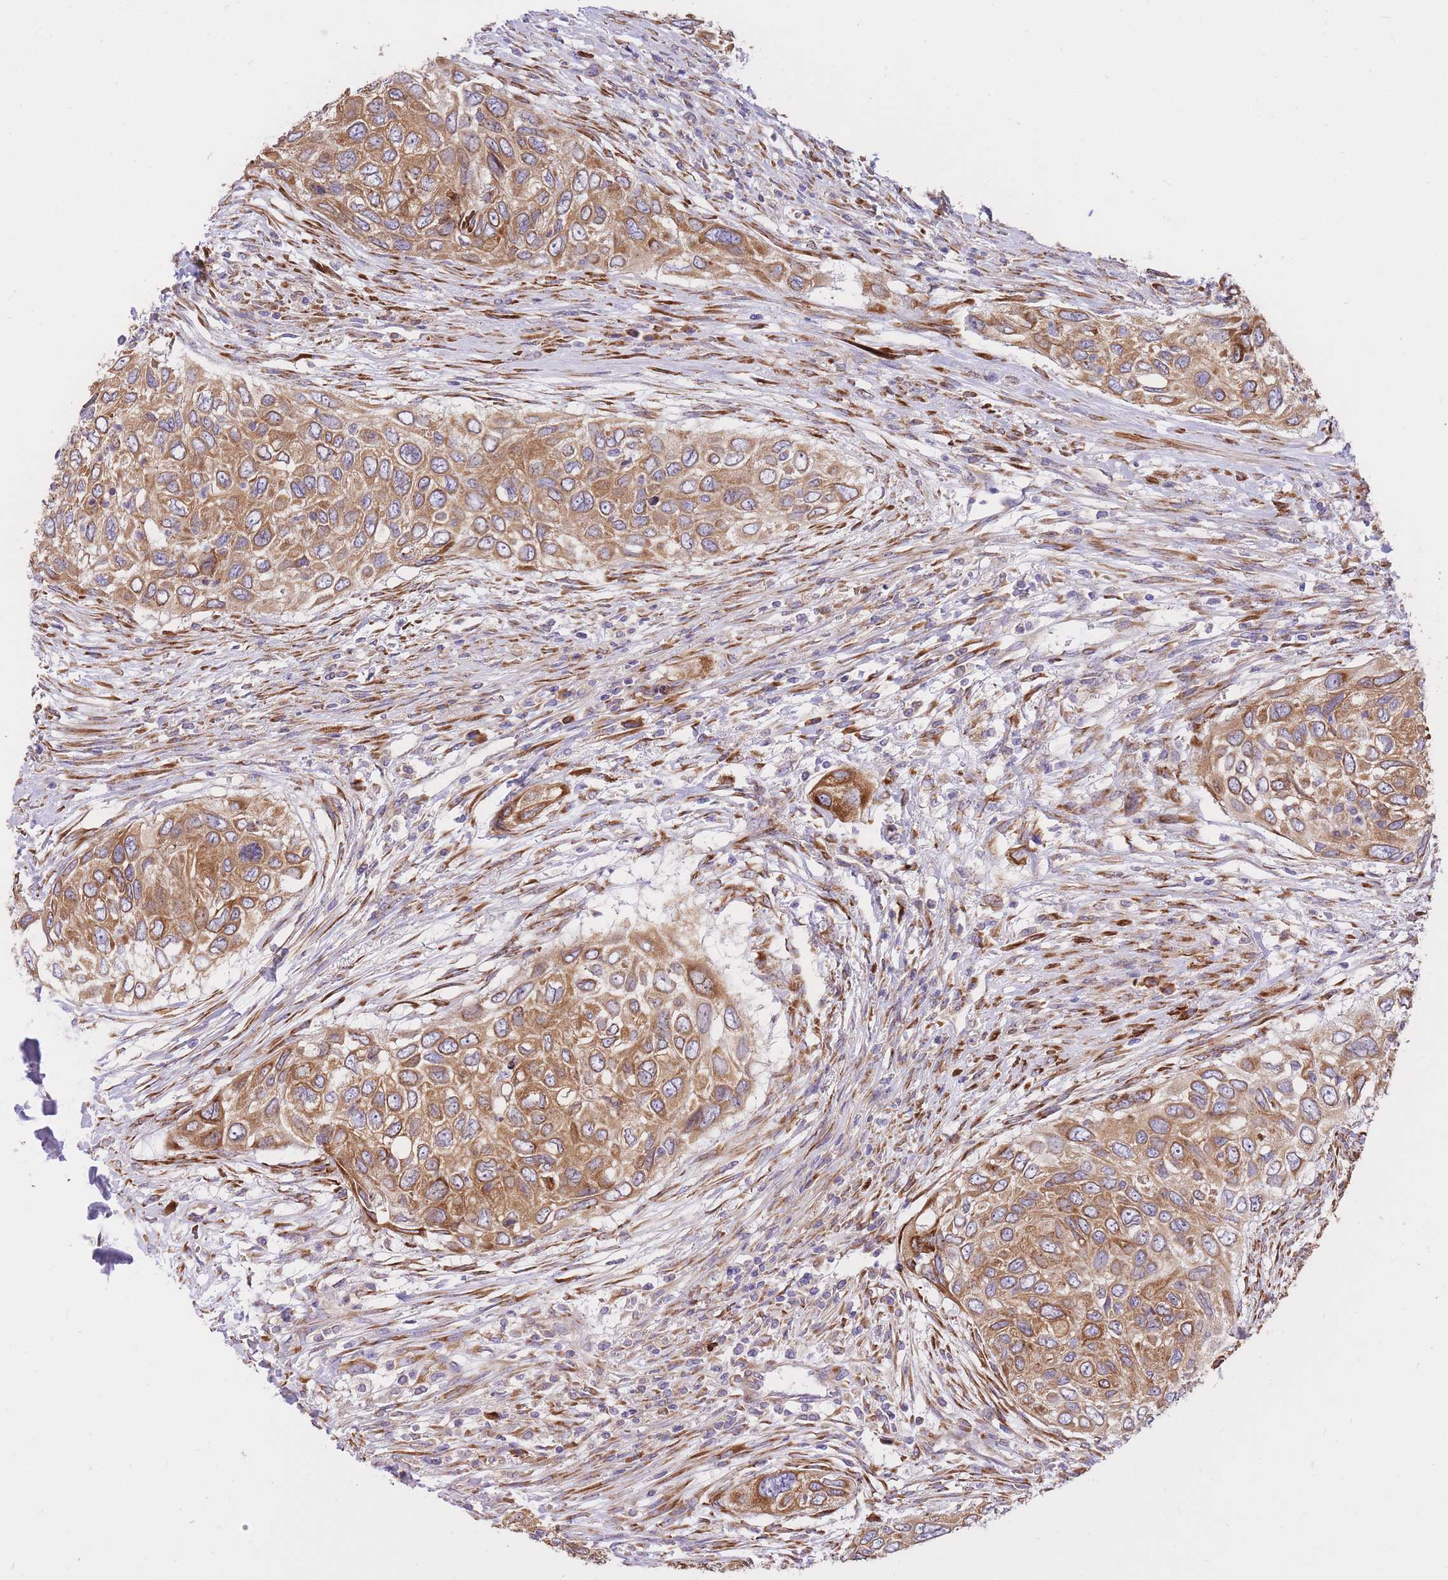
{"staining": {"intensity": "moderate", "quantity": ">75%", "location": "cytoplasmic/membranous"}, "tissue": "urothelial cancer", "cell_type": "Tumor cells", "image_type": "cancer", "snomed": [{"axis": "morphology", "description": "Urothelial carcinoma, High grade"}, {"axis": "topography", "description": "Urinary bladder"}], "caption": "Human urothelial cancer stained with a brown dye reveals moderate cytoplasmic/membranous positive expression in approximately >75% of tumor cells.", "gene": "GBP7", "patient": {"sex": "female", "age": 60}}